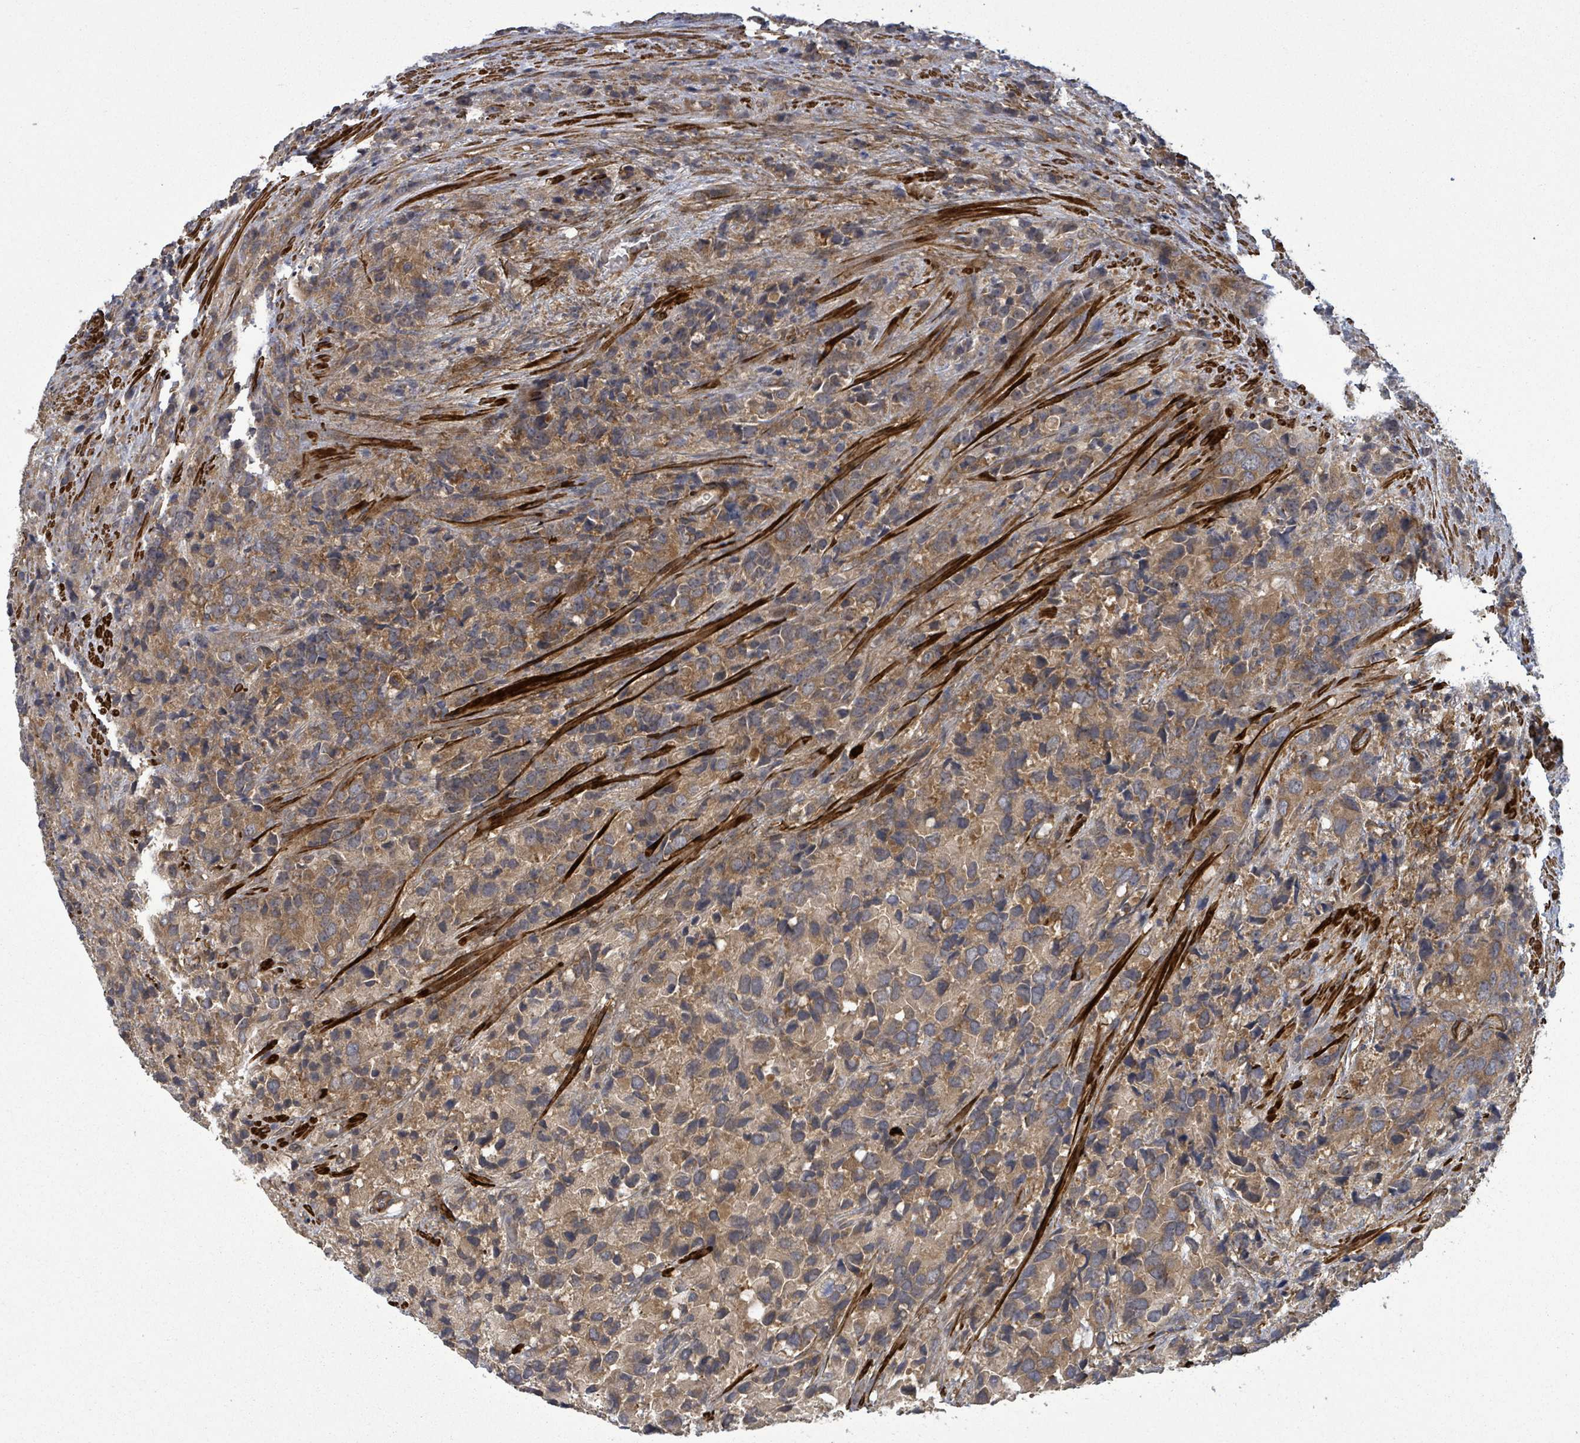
{"staining": {"intensity": "moderate", "quantity": ">75%", "location": "cytoplasmic/membranous"}, "tissue": "prostate cancer", "cell_type": "Tumor cells", "image_type": "cancer", "snomed": [{"axis": "morphology", "description": "Adenocarcinoma, High grade"}, {"axis": "topography", "description": "Prostate"}], "caption": "Adenocarcinoma (high-grade) (prostate) stained with DAB (3,3'-diaminobenzidine) IHC exhibits medium levels of moderate cytoplasmic/membranous expression in about >75% of tumor cells.", "gene": "MAP3K6", "patient": {"sex": "male", "age": 62}}